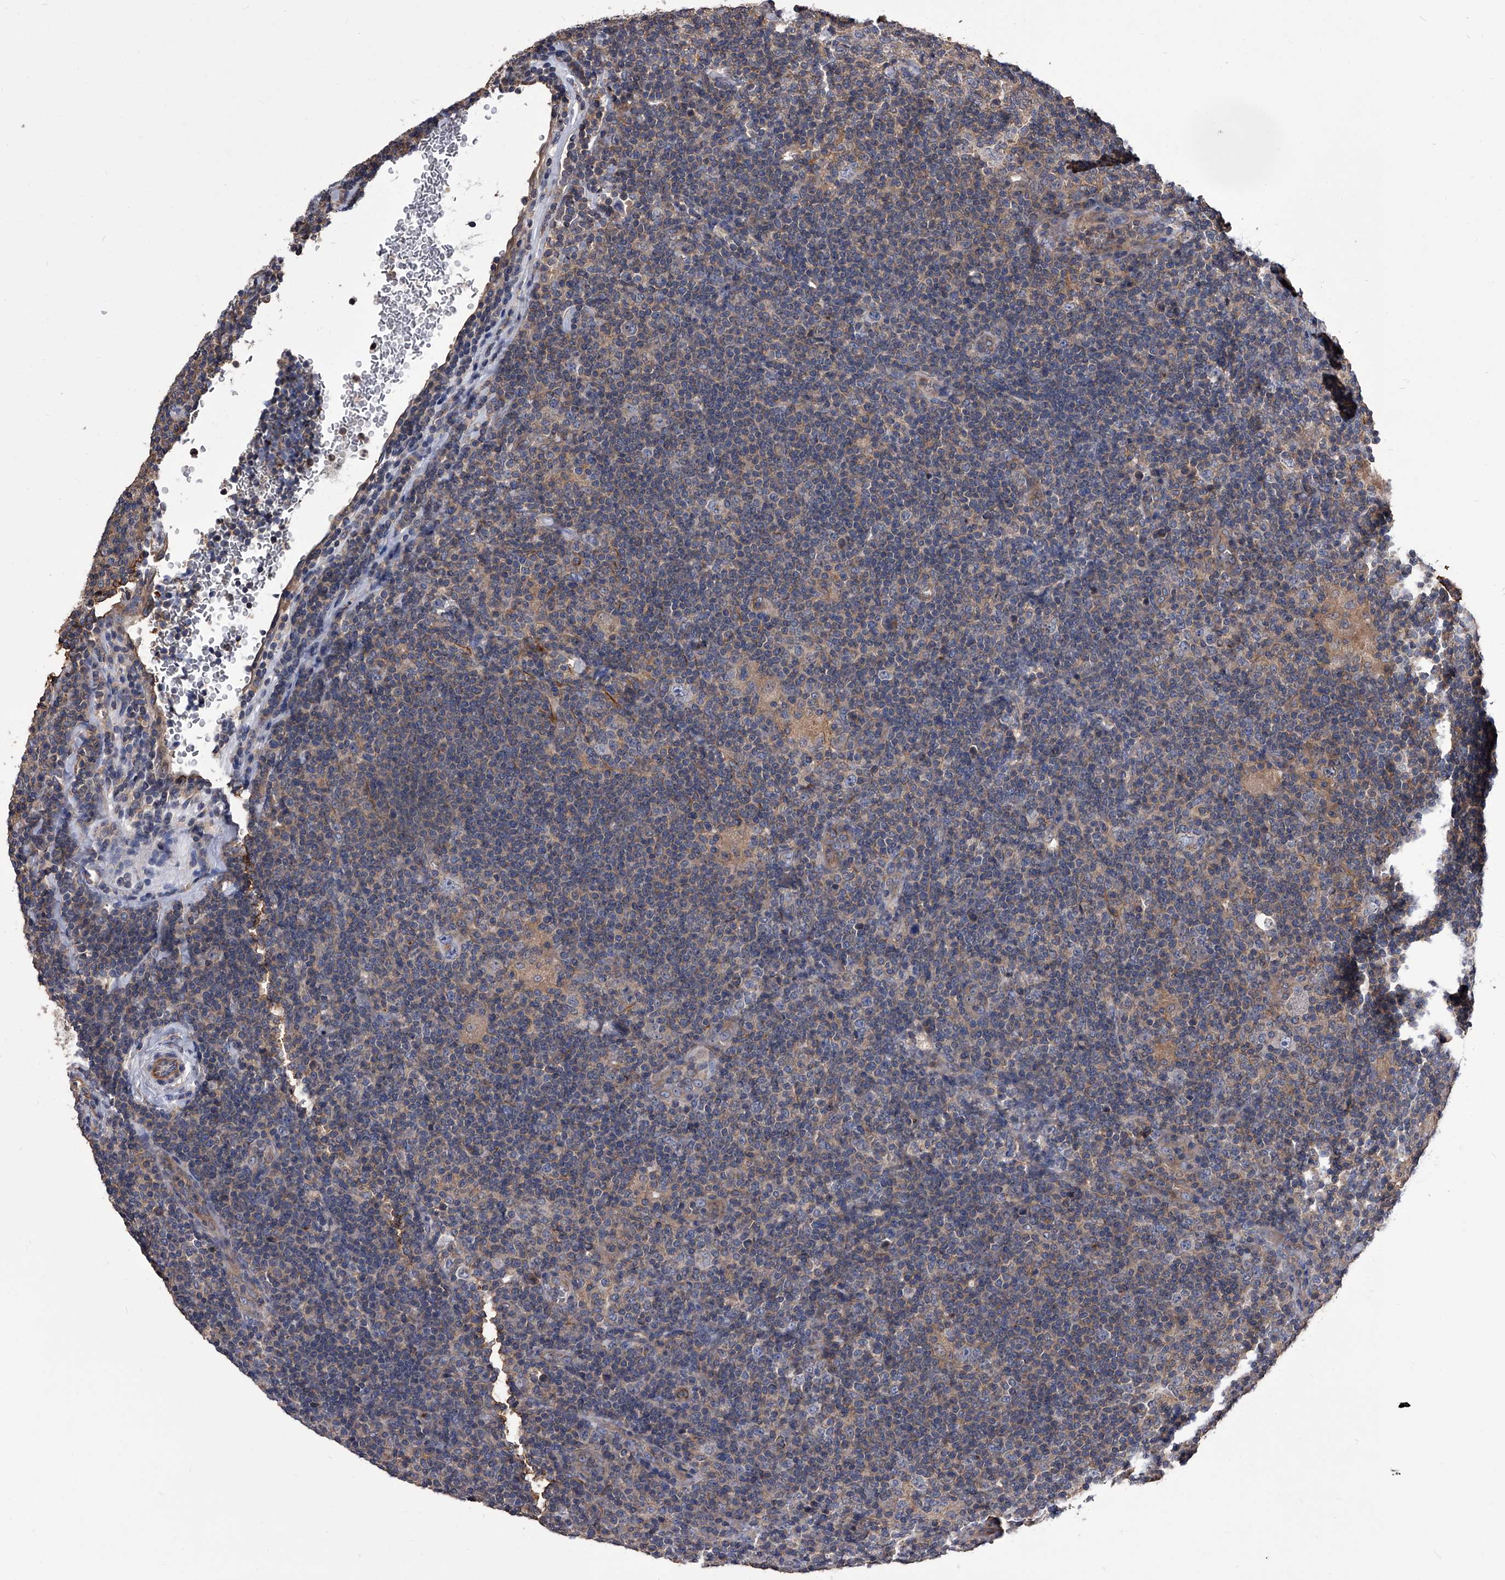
{"staining": {"intensity": "negative", "quantity": "none", "location": "none"}, "tissue": "lymphoma", "cell_type": "Tumor cells", "image_type": "cancer", "snomed": [{"axis": "morphology", "description": "Hodgkin's disease, NOS"}, {"axis": "topography", "description": "Lymph node"}], "caption": "This is an immunohistochemistry (IHC) histopathology image of lymphoma. There is no expression in tumor cells.", "gene": "STK36", "patient": {"sex": "female", "age": 57}}